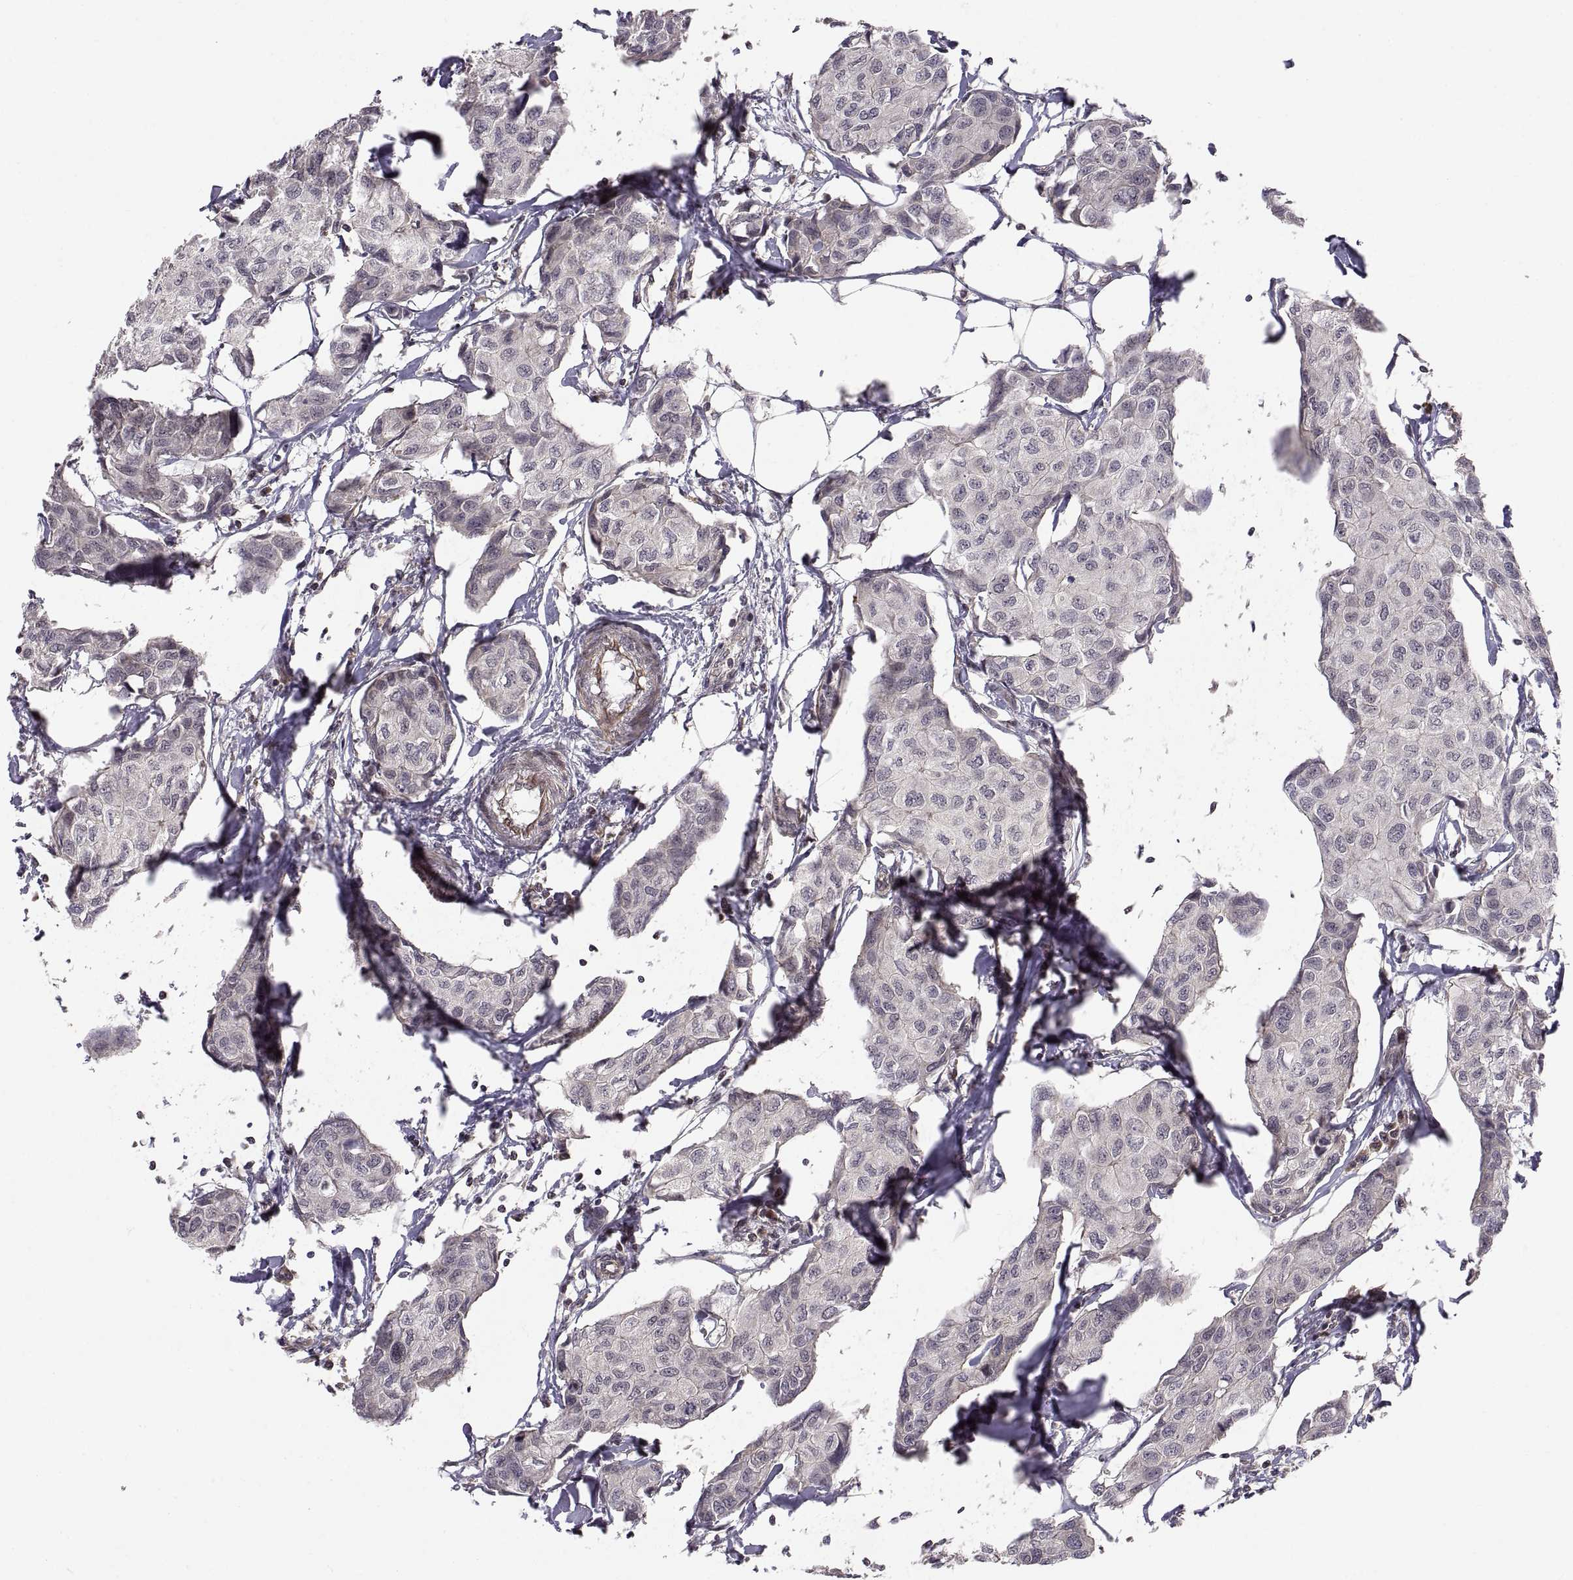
{"staining": {"intensity": "weak", "quantity": "<25%", "location": "cytoplasmic/membranous"}, "tissue": "breast cancer", "cell_type": "Tumor cells", "image_type": "cancer", "snomed": [{"axis": "morphology", "description": "Duct carcinoma"}, {"axis": "topography", "description": "Breast"}], "caption": "Protein analysis of breast invasive ductal carcinoma shows no significant staining in tumor cells. (DAB (3,3'-diaminobenzidine) IHC visualized using brightfield microscopy, high magnification).", "gene": "ABL2", "patient": {"sex": "female", "age": 80}}